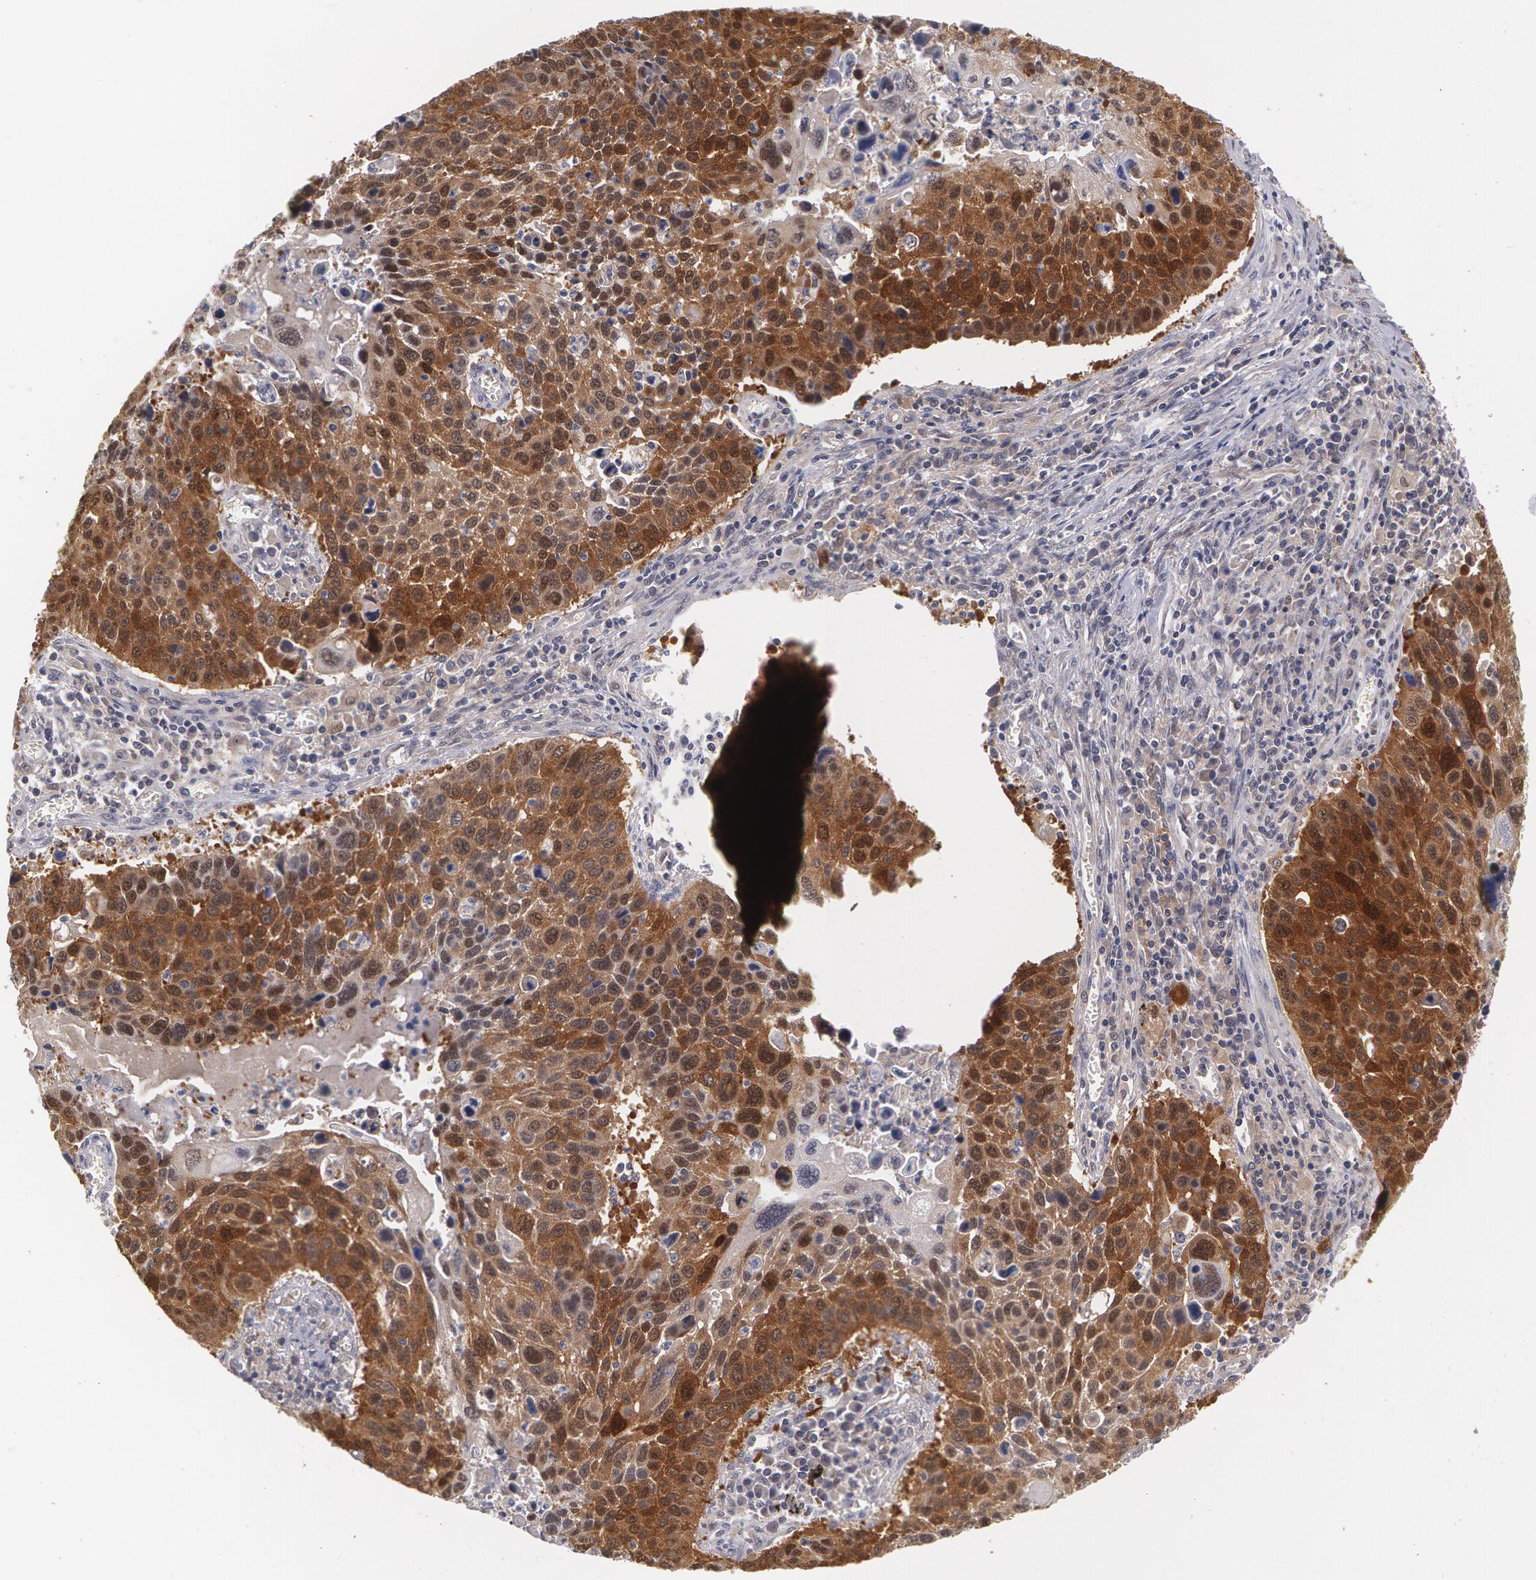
{"staining": {"intensity": "moderate", "quantity": "25%-75%", "location": "cytoplasmic/membranous"}, "tissue": "lung cancer", "cell_type": "Tumor cells", "image_type": "cancer", "snomed": [{"axis": "morphology", "description": "Squamous cell carcinoma, NOS"}, {"axis": "topography", "description": "Lung"}], "caption": "A photomicrograph of human lung cancer (squamous cell carcinoma) stained for a protein reveals moderate cytoplasmic/membranous brown staining in tumor cells.", "gene": "TXNRD1", "patient": {"sex": "male", "age": 68}}